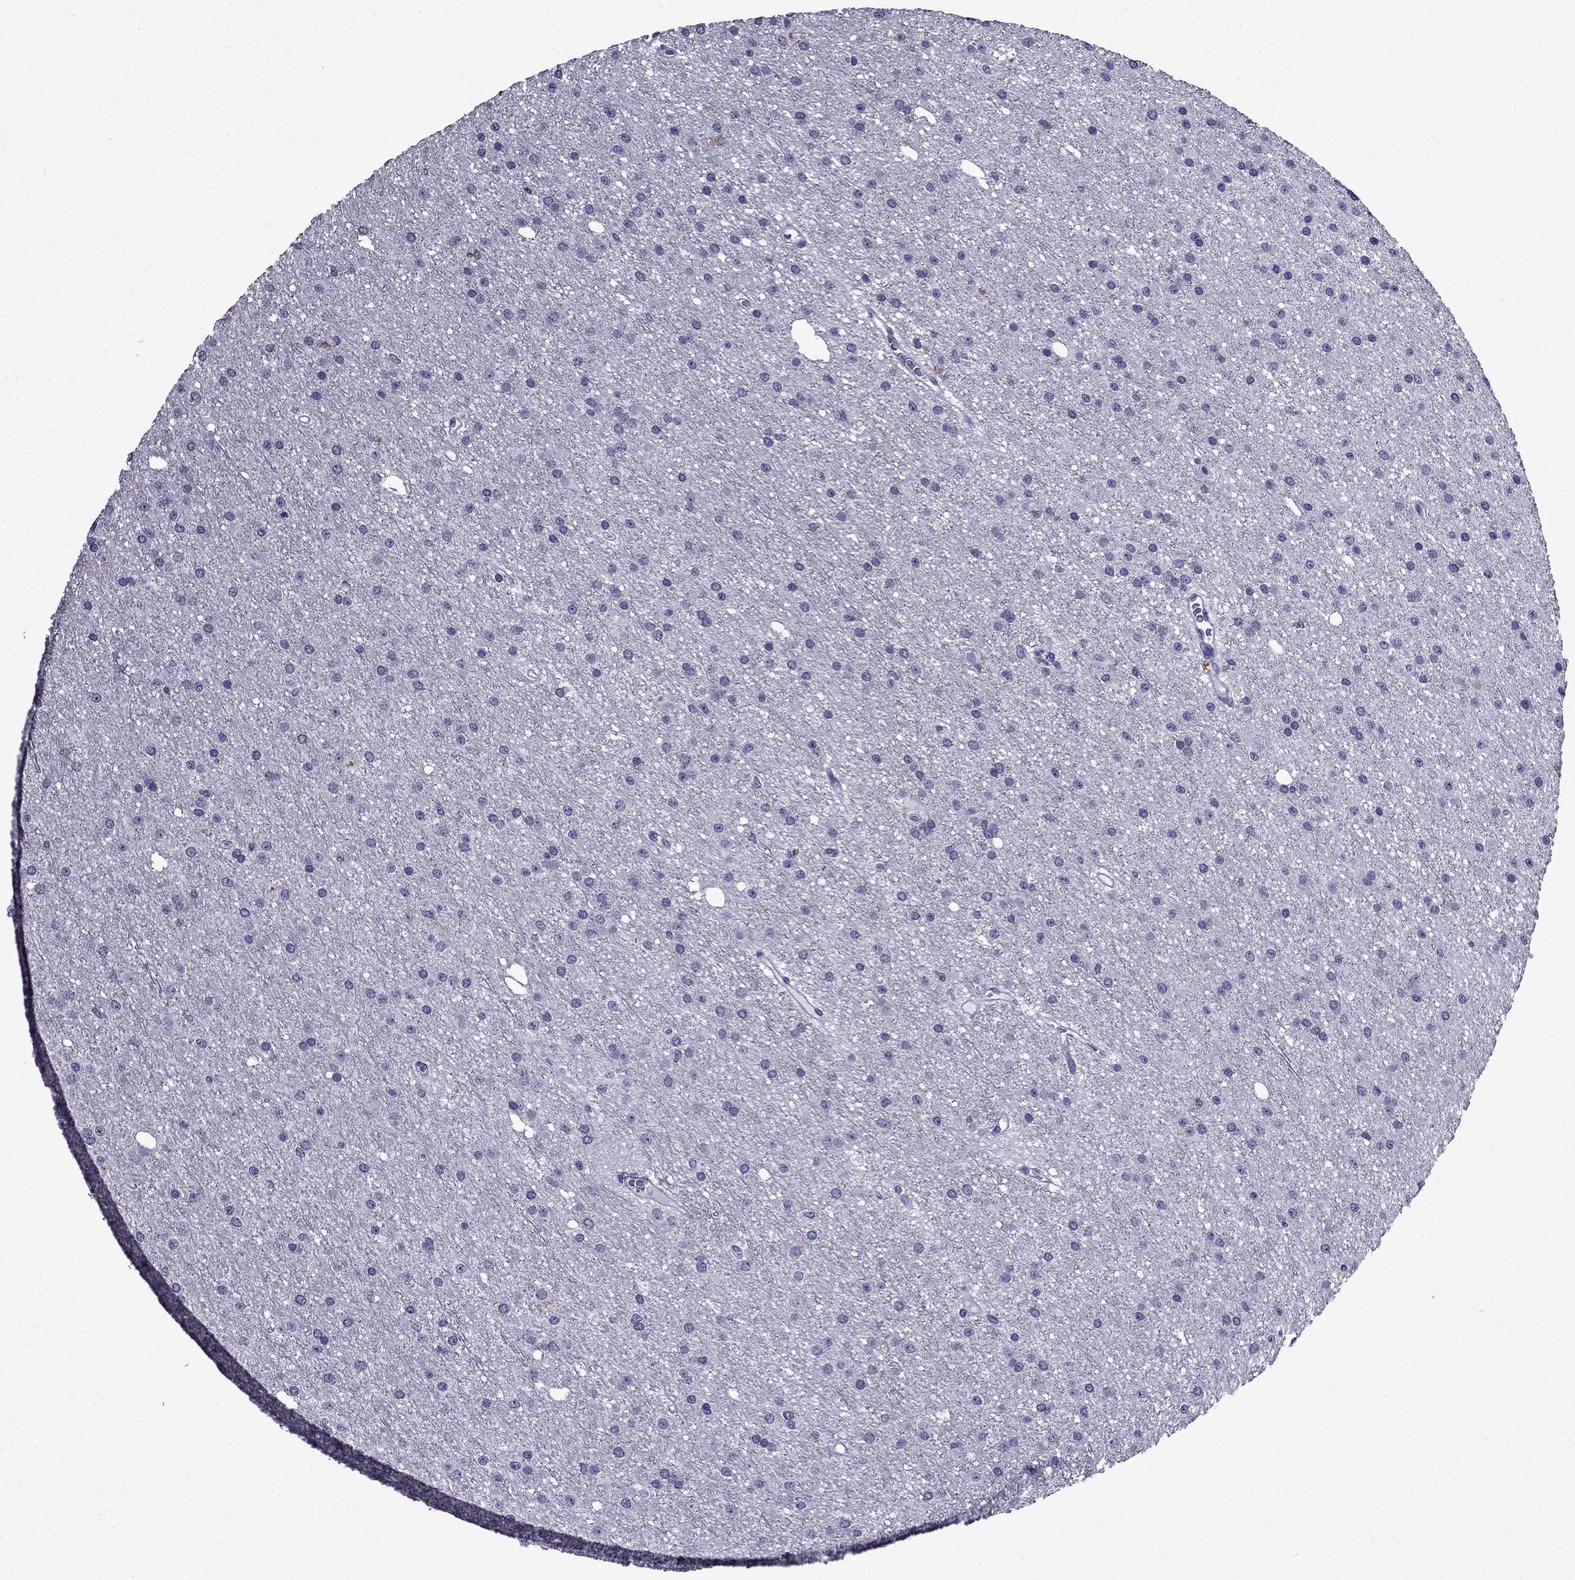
{"staining": {"intensity": "negative", "quantity": "none", "location": "none"}, "tissue": "glioma", "cell_type": "Tumor cells", "image_type": "cancer", "snomed": [{"axis": "morphology", "description": "Glioma, malignant, Low grade"}, {"axis": "topography", "description": "Brain"}], "caption": "Protein analysis of glioma exhibits no significant expression in tumor cells.", "gene": "DNAH17", "patient": {"sex": "male", "age": 27}}